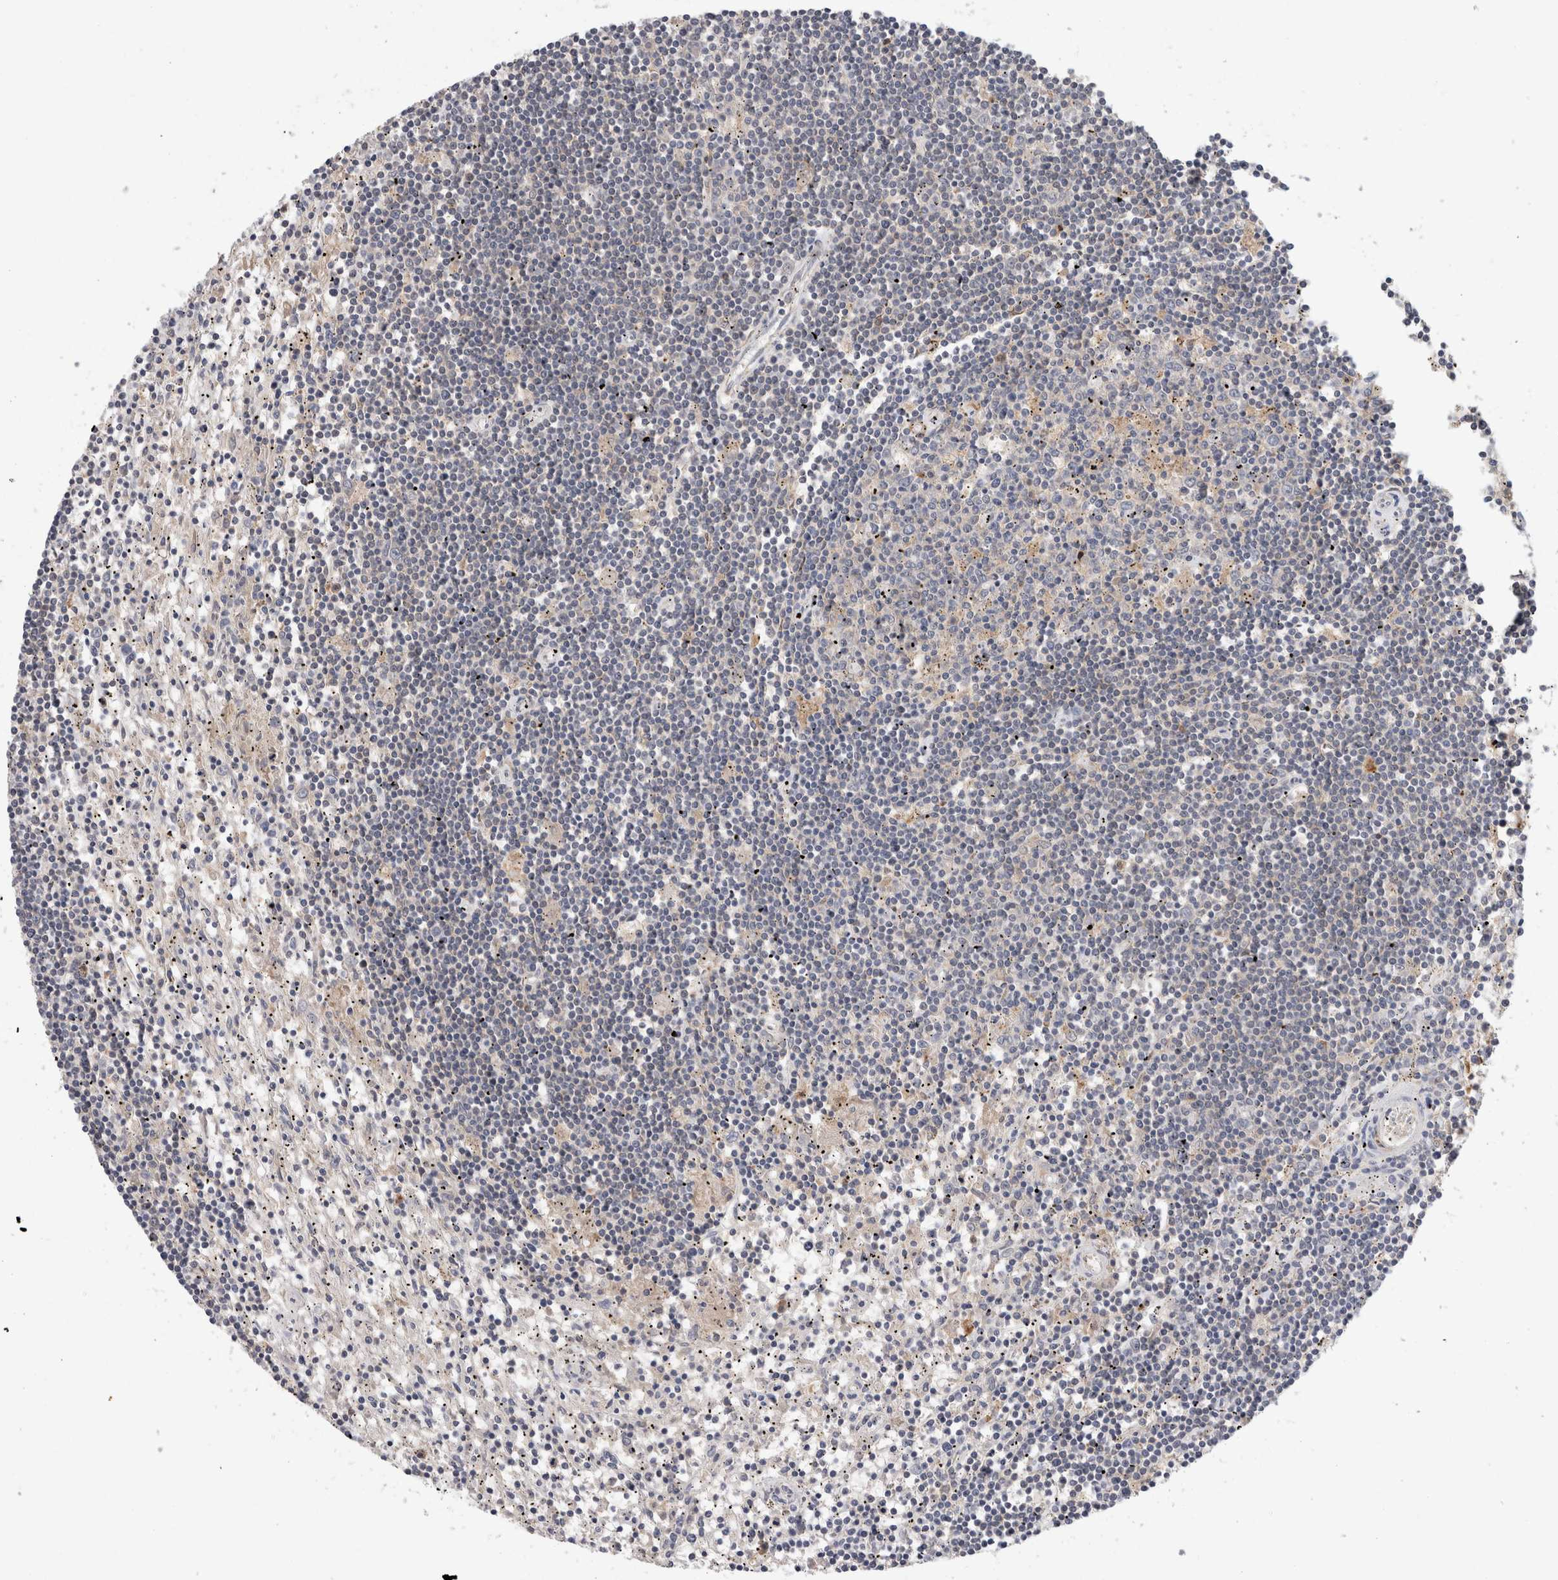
{"staining": {"intensity": "negative", "quantity": "none", "location": "none"}, "tissue": "lymphoma", "cell_type": "Tumor cells", "image_type": "cancer", "snomed": [{"axis": "morphology", "description": "Malignant lymphoma, non-Hodgkin's type, Low grade"}, {"axis": "topography", "description": "Spleen"}], "caption": "High power microscopy histopathology image of an IHC image of malignant lymphoma, non-Hodgkin's type (low-grade), revealing no significant expression in tumor cells. (Brightfield microscopy of DAB (3,3'-diaminobenzidine) immunohistochemistry (IHC) at high magnification).", "gene": "PGM1", "patient": {"sex": "male", "age": 76}}